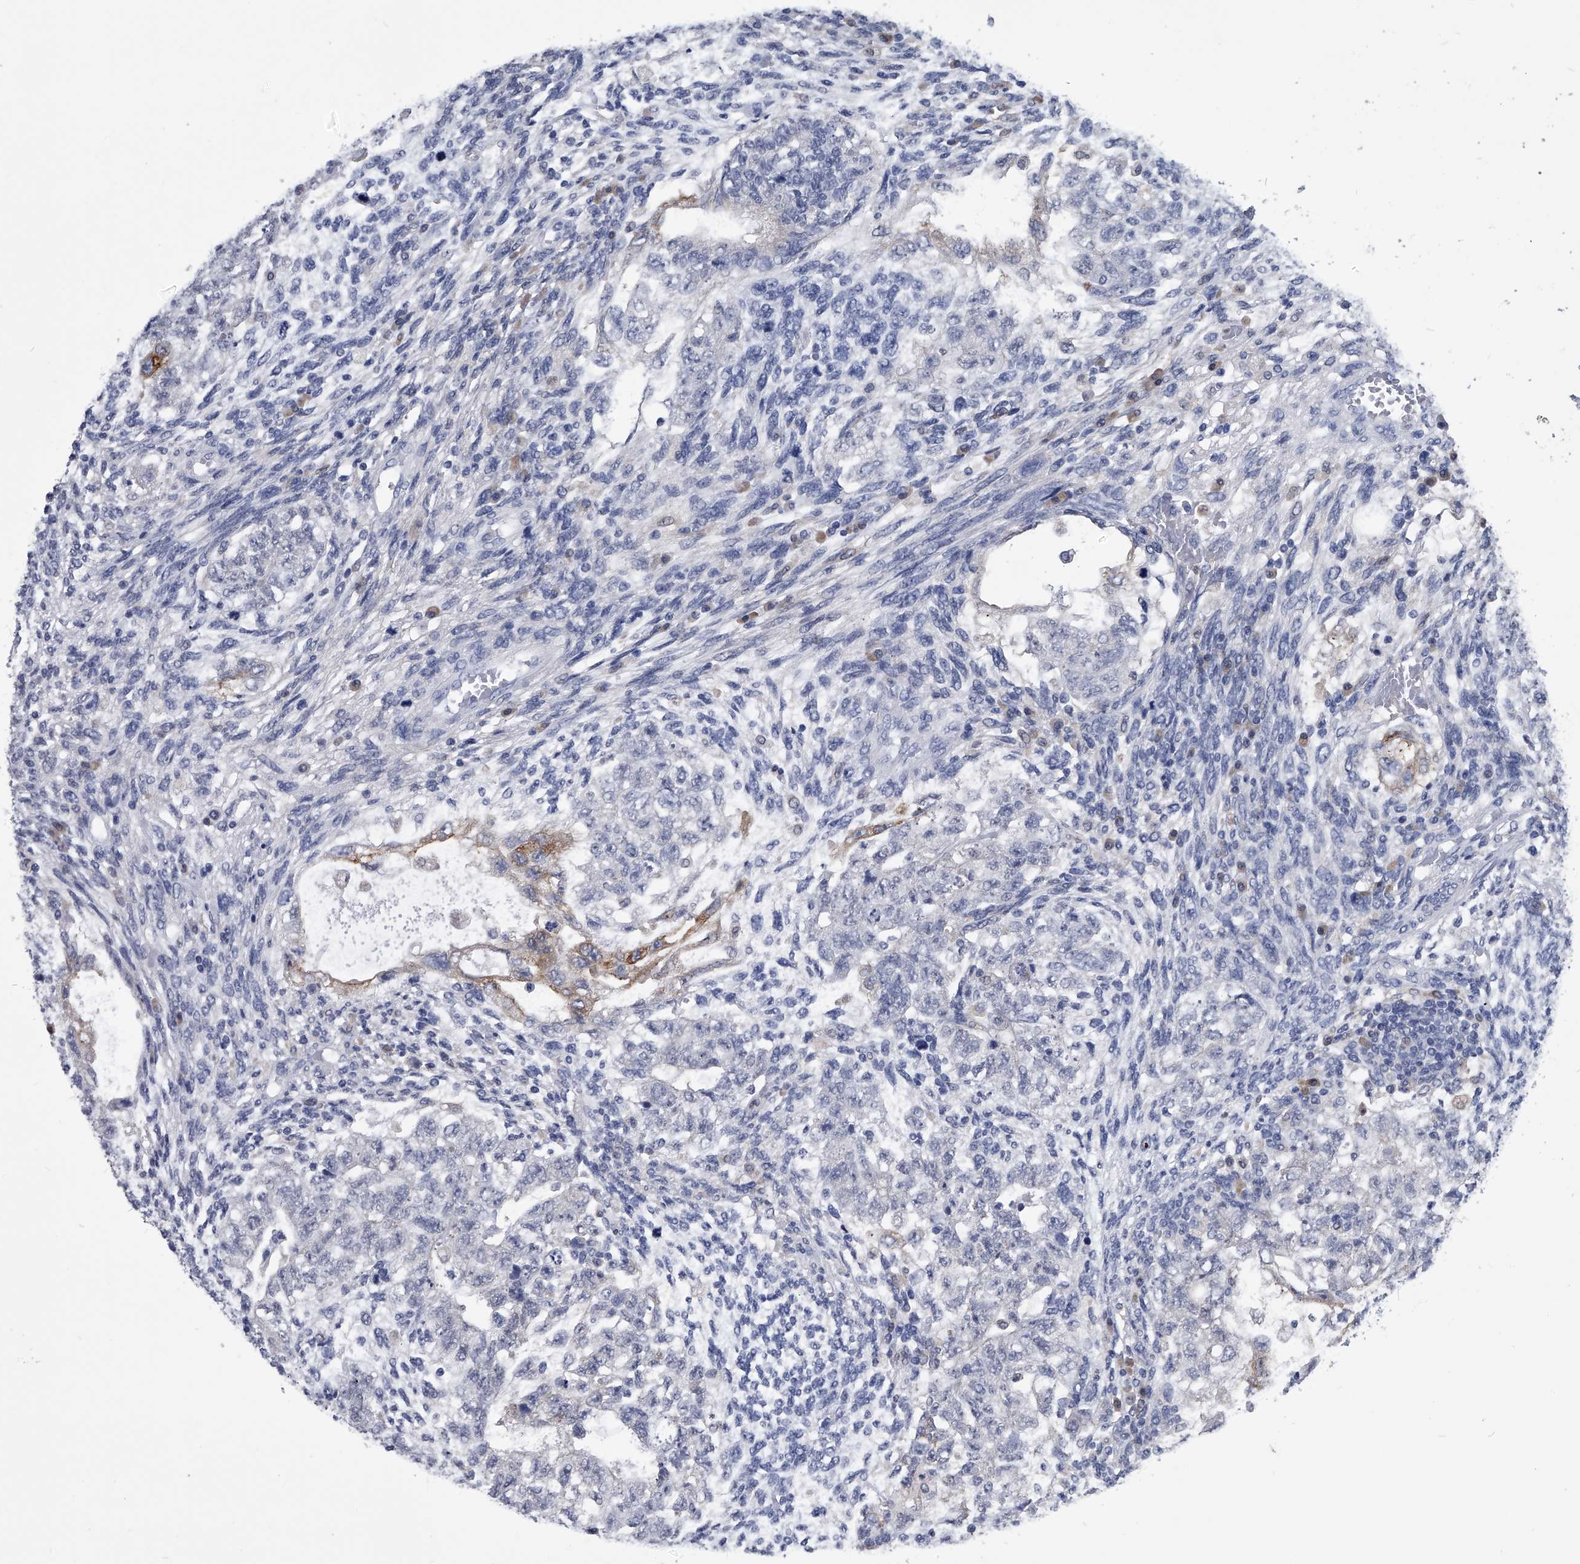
{"staining": {"intensity": "negative", "quantity": "none", "location": "none"}, "tissue": "testis cancer", "cell_type": "Tumor cells", "image_type": "cancer", "snomed": [{"axis": "morphology", "description": "Normal tissue, NOS"}, {"axis": "morphology", "description": "Carcinoma, Embryonal, NOS"}, {"axis": "topography", "description": "Testis"}], "caption": "Micrograph shows no protein positivity in tumor cells of testis cancer tissue.", "gene": "PDXK", "patient": {"sex": "male", "age": 36}}